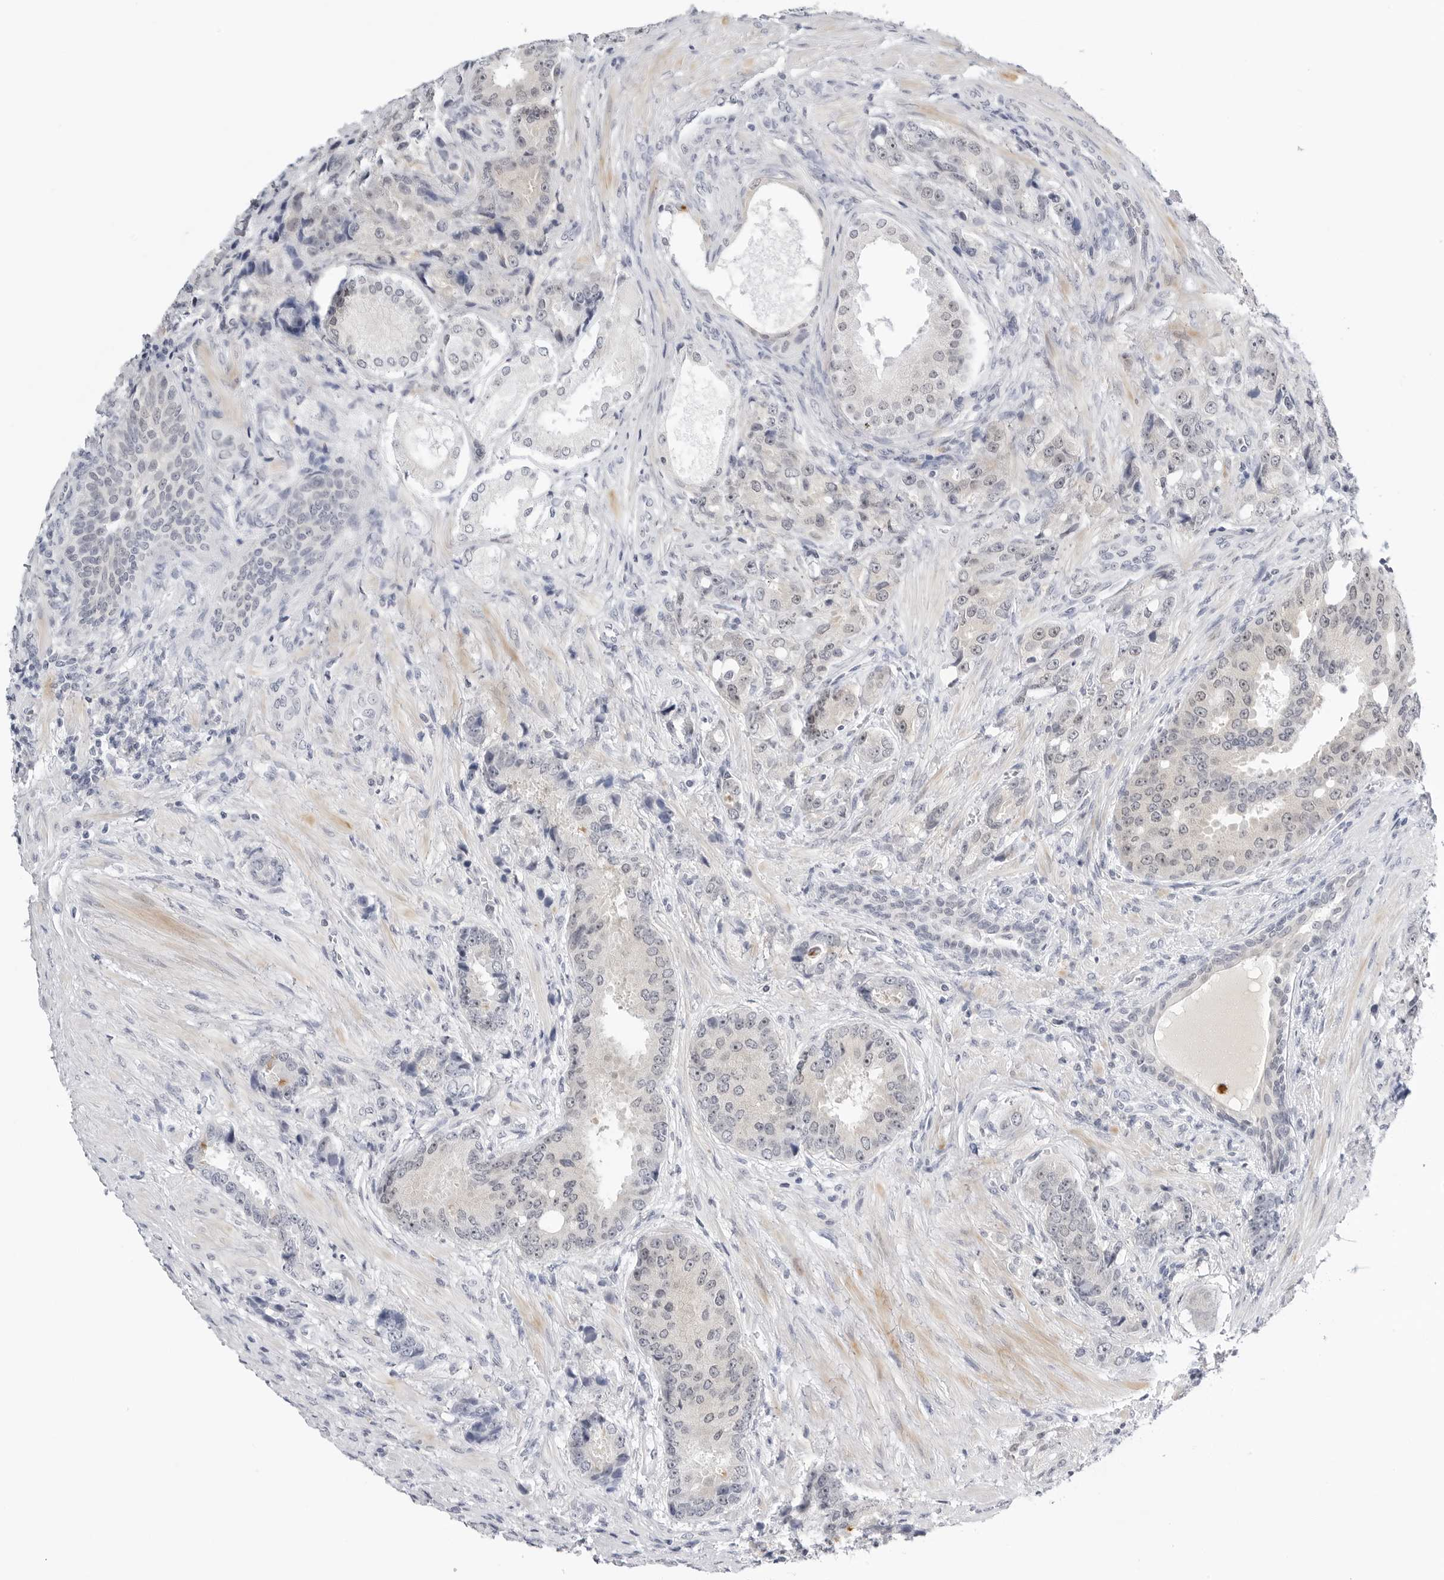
{"staining": {"intensity": "negative", "quantity": "none", "location": "none"}, "tissue": "prostate cancer", "cell_type": "Tumor cells", "image_type": "cancer", "snomed": [{"axis": "morphology", "description": "Adenocarcinoma, High grade"}, {"axis": "topography", "description": "Prostate"}], "caption": "Tumor cells are negative for brown protein staining in prostate cancer (adenocarcinoma (high-grade)).", "gene": "MAP2K5", "patient": {"sex": "male", "age": 60}}